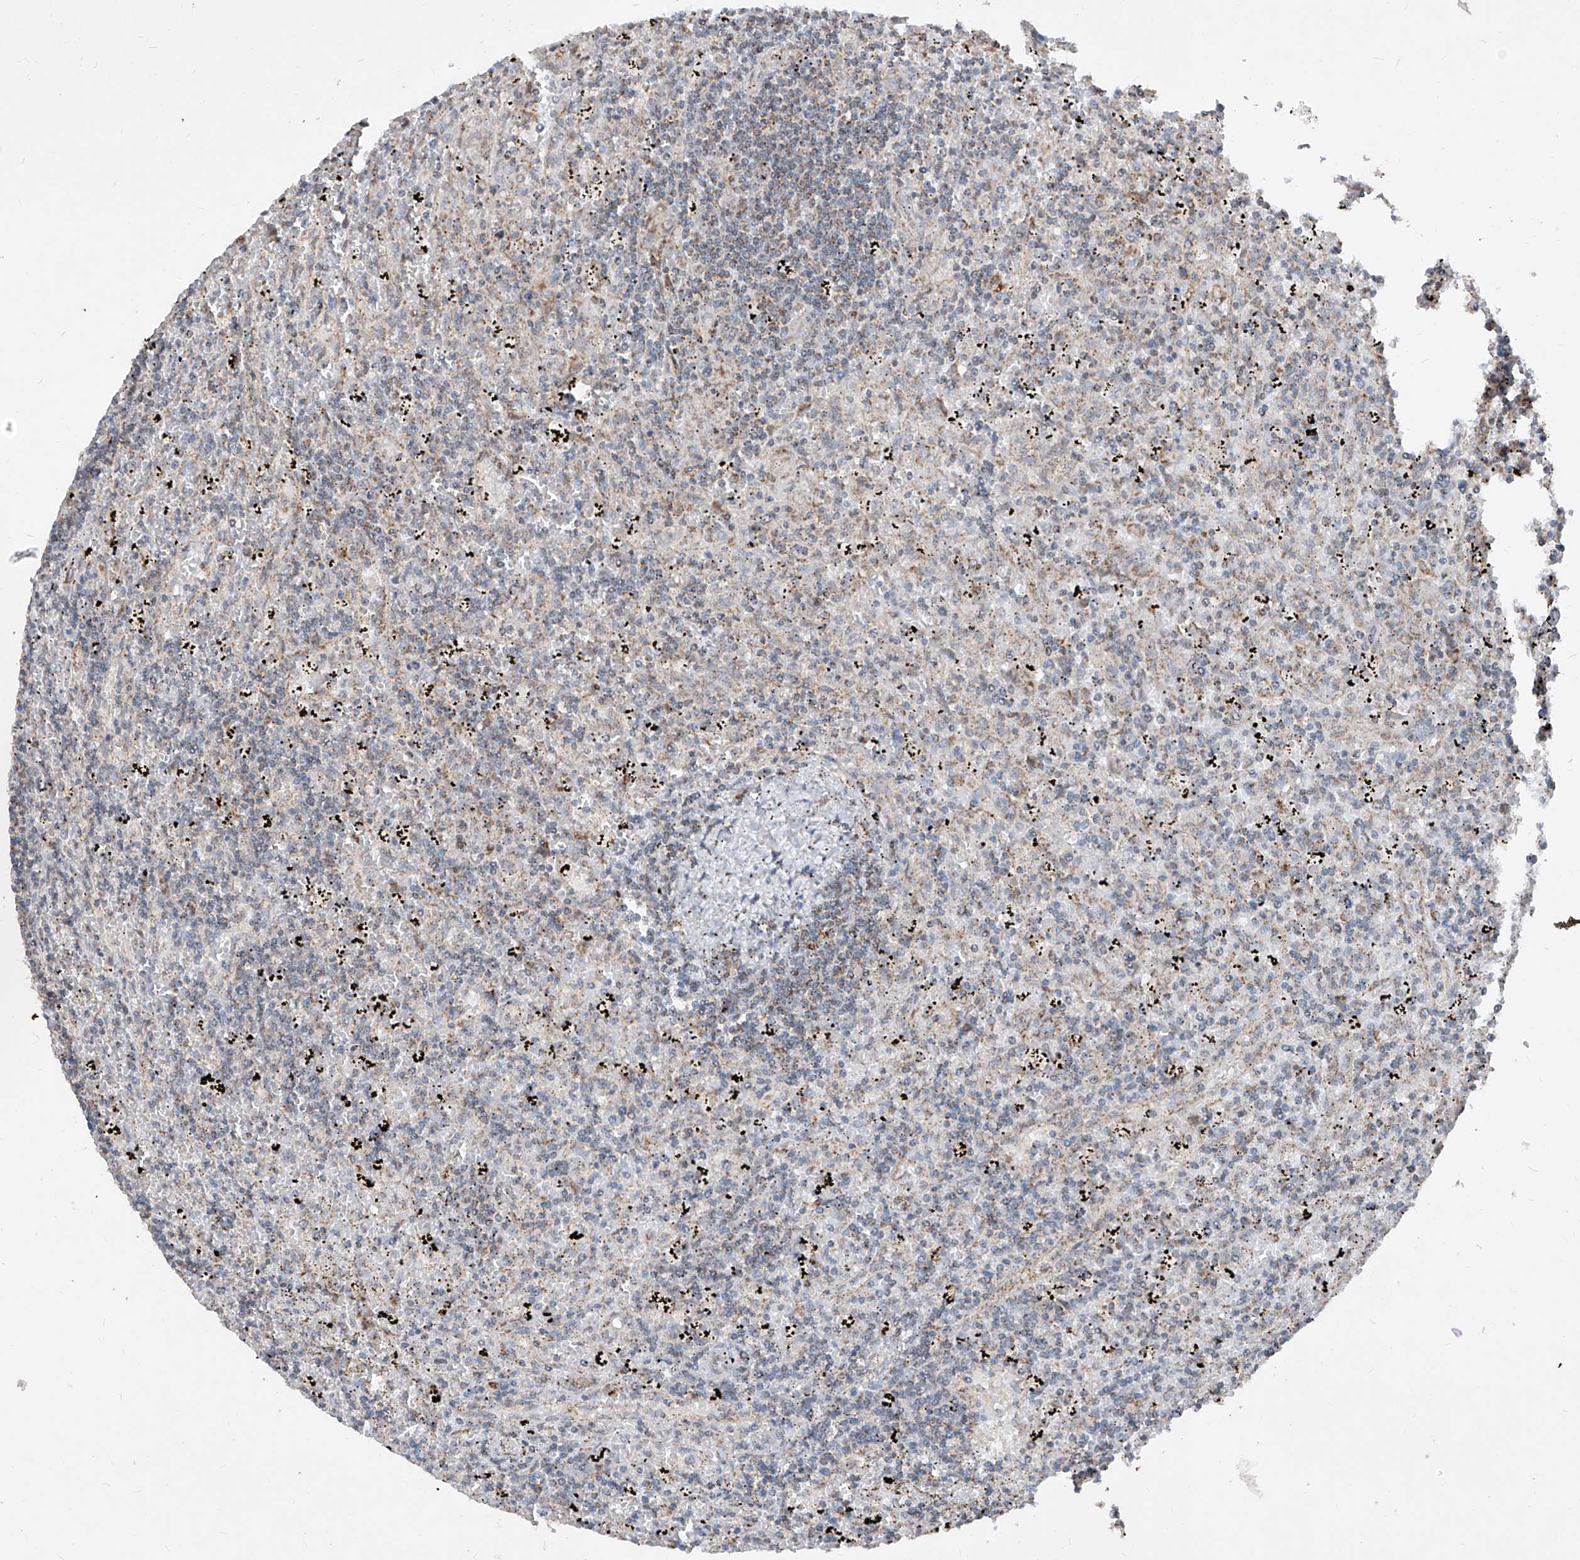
{"staining": {"intensity": "negative", "quantity": "none", "location": "none"}, "tissue": "lymphoma", "cell_type": "Tumor cells", "image_type": "cancer", "snomed": [{"axis": "morphology", "description": "Malignant lymphoma, non-Hodgkin's type, Low grade"}, {"axis": "topography", "description": "Spleen"}], "caption": "A histopathology image of lymphoma stained for a protein exhibits no brown staining in tumor cells. (DAB (3,3'-diaminobenzidine) immunohistochemistry with hematoxylin counter stain).", "gene": "NDUFB3", "patient": {"sex": "male", "age": 76}}